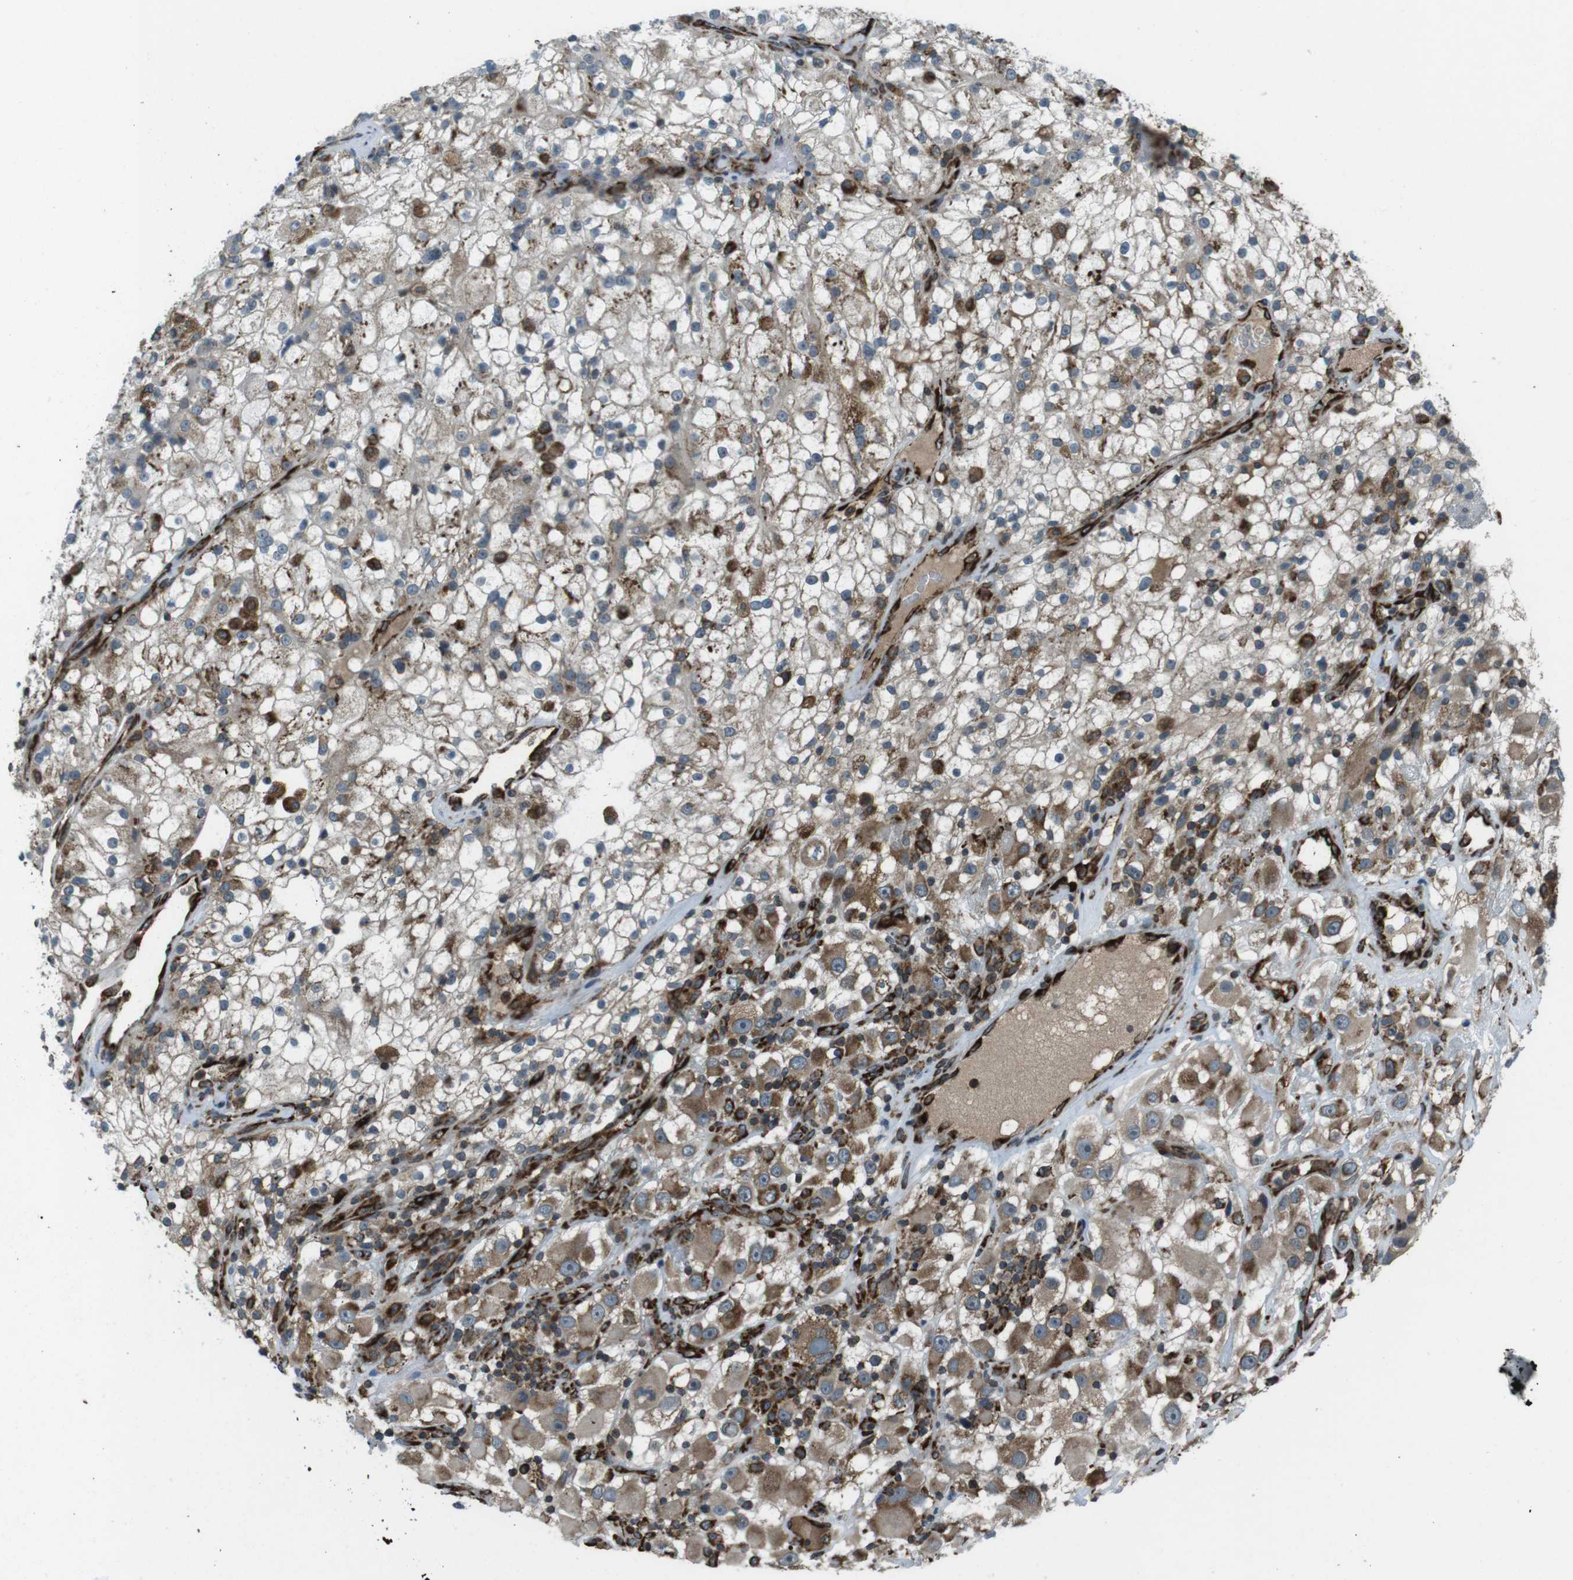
{"staining": {"intensity": "moderate", "quantity": "25%-75%", "location": "cytoplasmic/membranous"}, "tissue": "renal cancer", "cell_type": "Tumor cells", "image_type": "cancer", "snomed": [{"axis": "morphology", "description": "Adenocarcinoma, NOS"}, {"axis": "topography", "description": "Kidney"}], "caption": "Immunohistochemical staining of renal adenocarcinoma demonstrates moderate cytoplasmic/membranous protein staining in about 25%-75% of tumor cells. The staining was performed using DAB to visualize the protein expression in brown, while the nuclei were stained in blue with hematoxylin (Magnification: 20x).", "gene": "KTN1", "patient": {"sex": "female", "age": 52}}